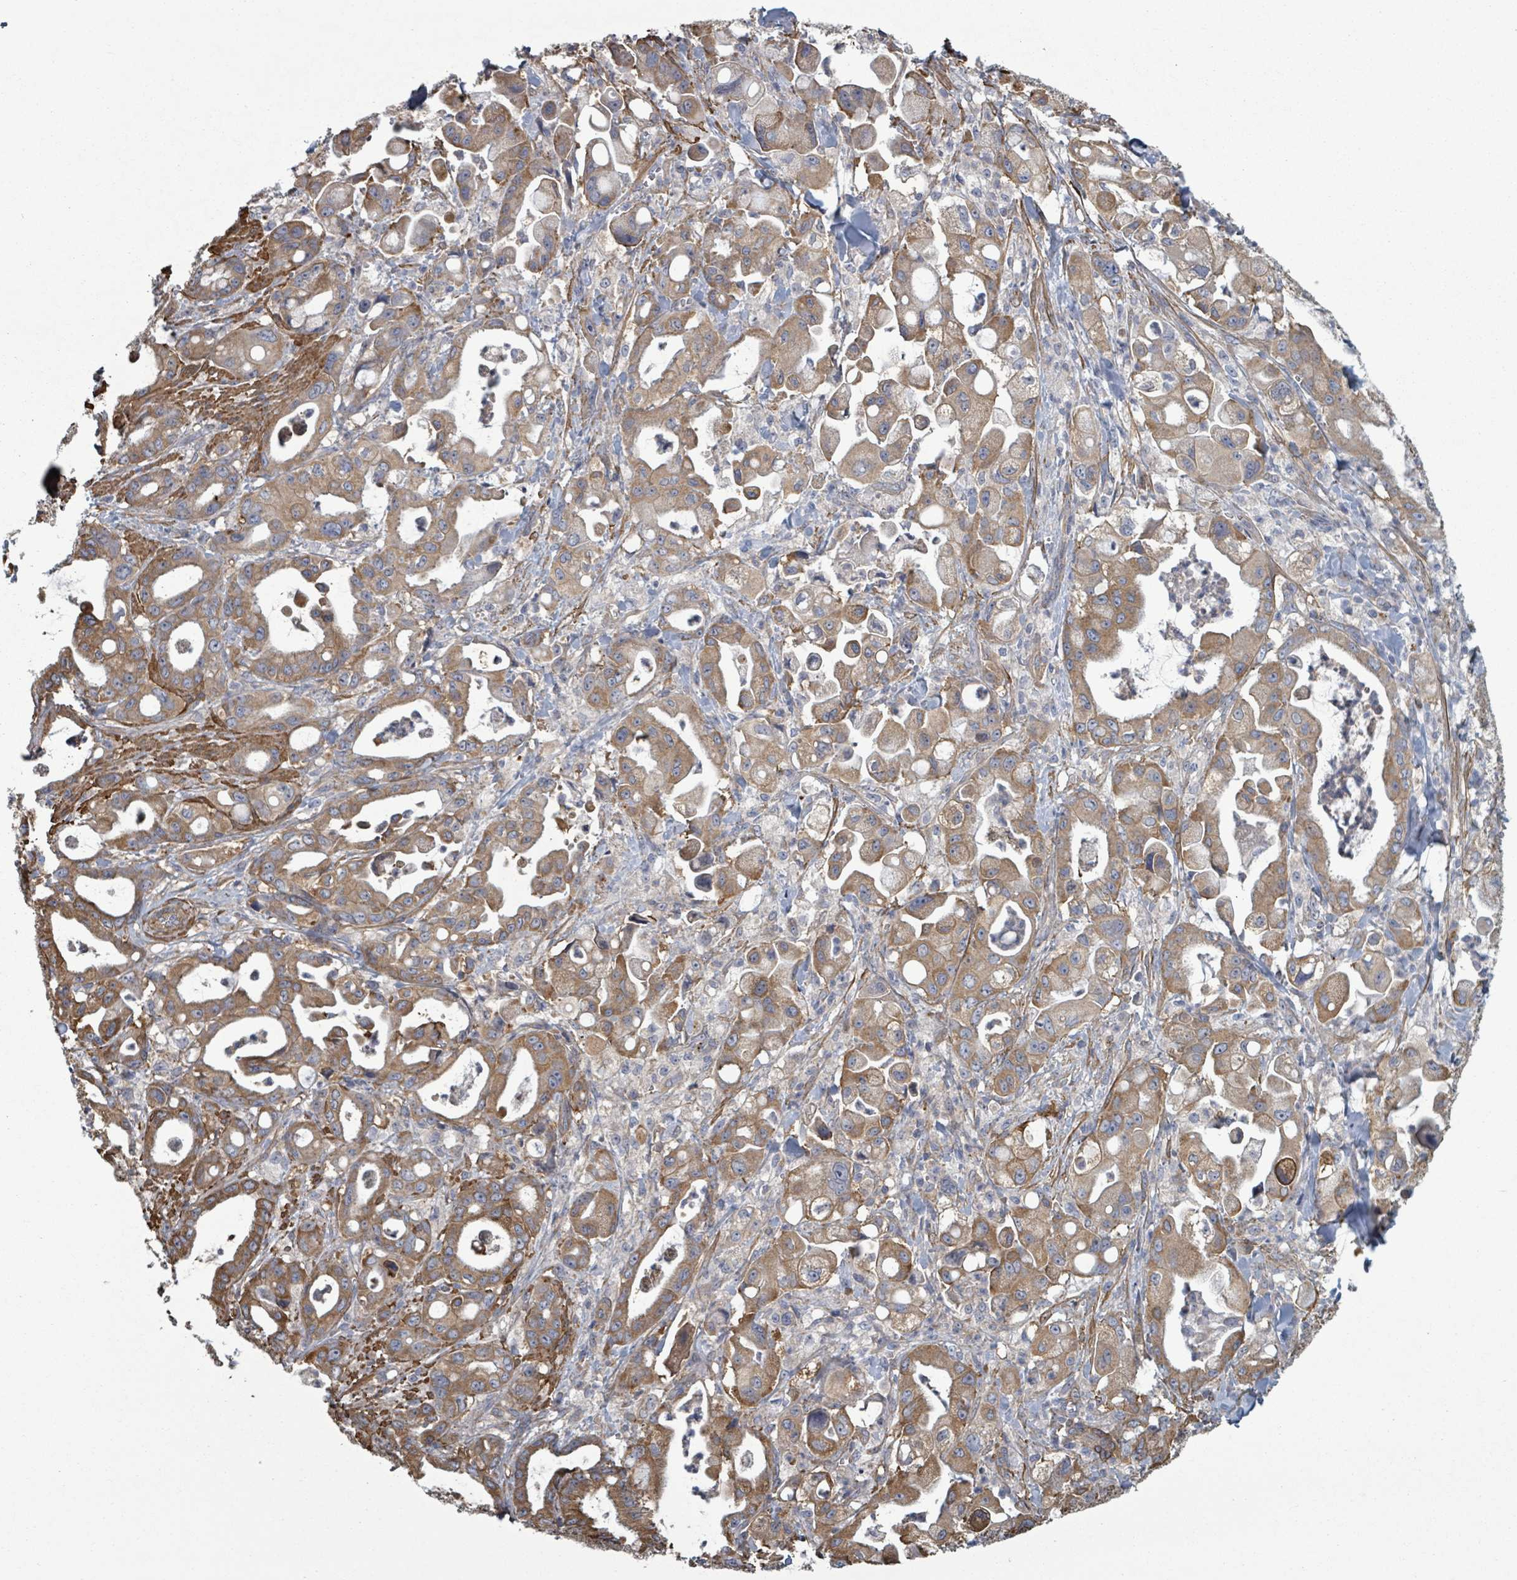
{"staining": {"intensity": "moderate", "quantity": ">75%", "location": "cytoplasmic/membranous"}, "tissue": "pancreatic cancer", "cell_type": "Tumor cells", "image_type": "cancer", "snomed": [{"axis": "morphology", "description": "Adenocarcinoma, NOS"}, {"axis": "topography", "description": "Pancreas"}], "caption": "Pancreatic adenocarcinoma stained with DAB immunohistochemistry exhibits medium levels of moderate cytoplasmic/membranous positivity in about >75% of tumor cells.", "gene": "ADCK1", "patient": {"sex": "male", "age": 68}}